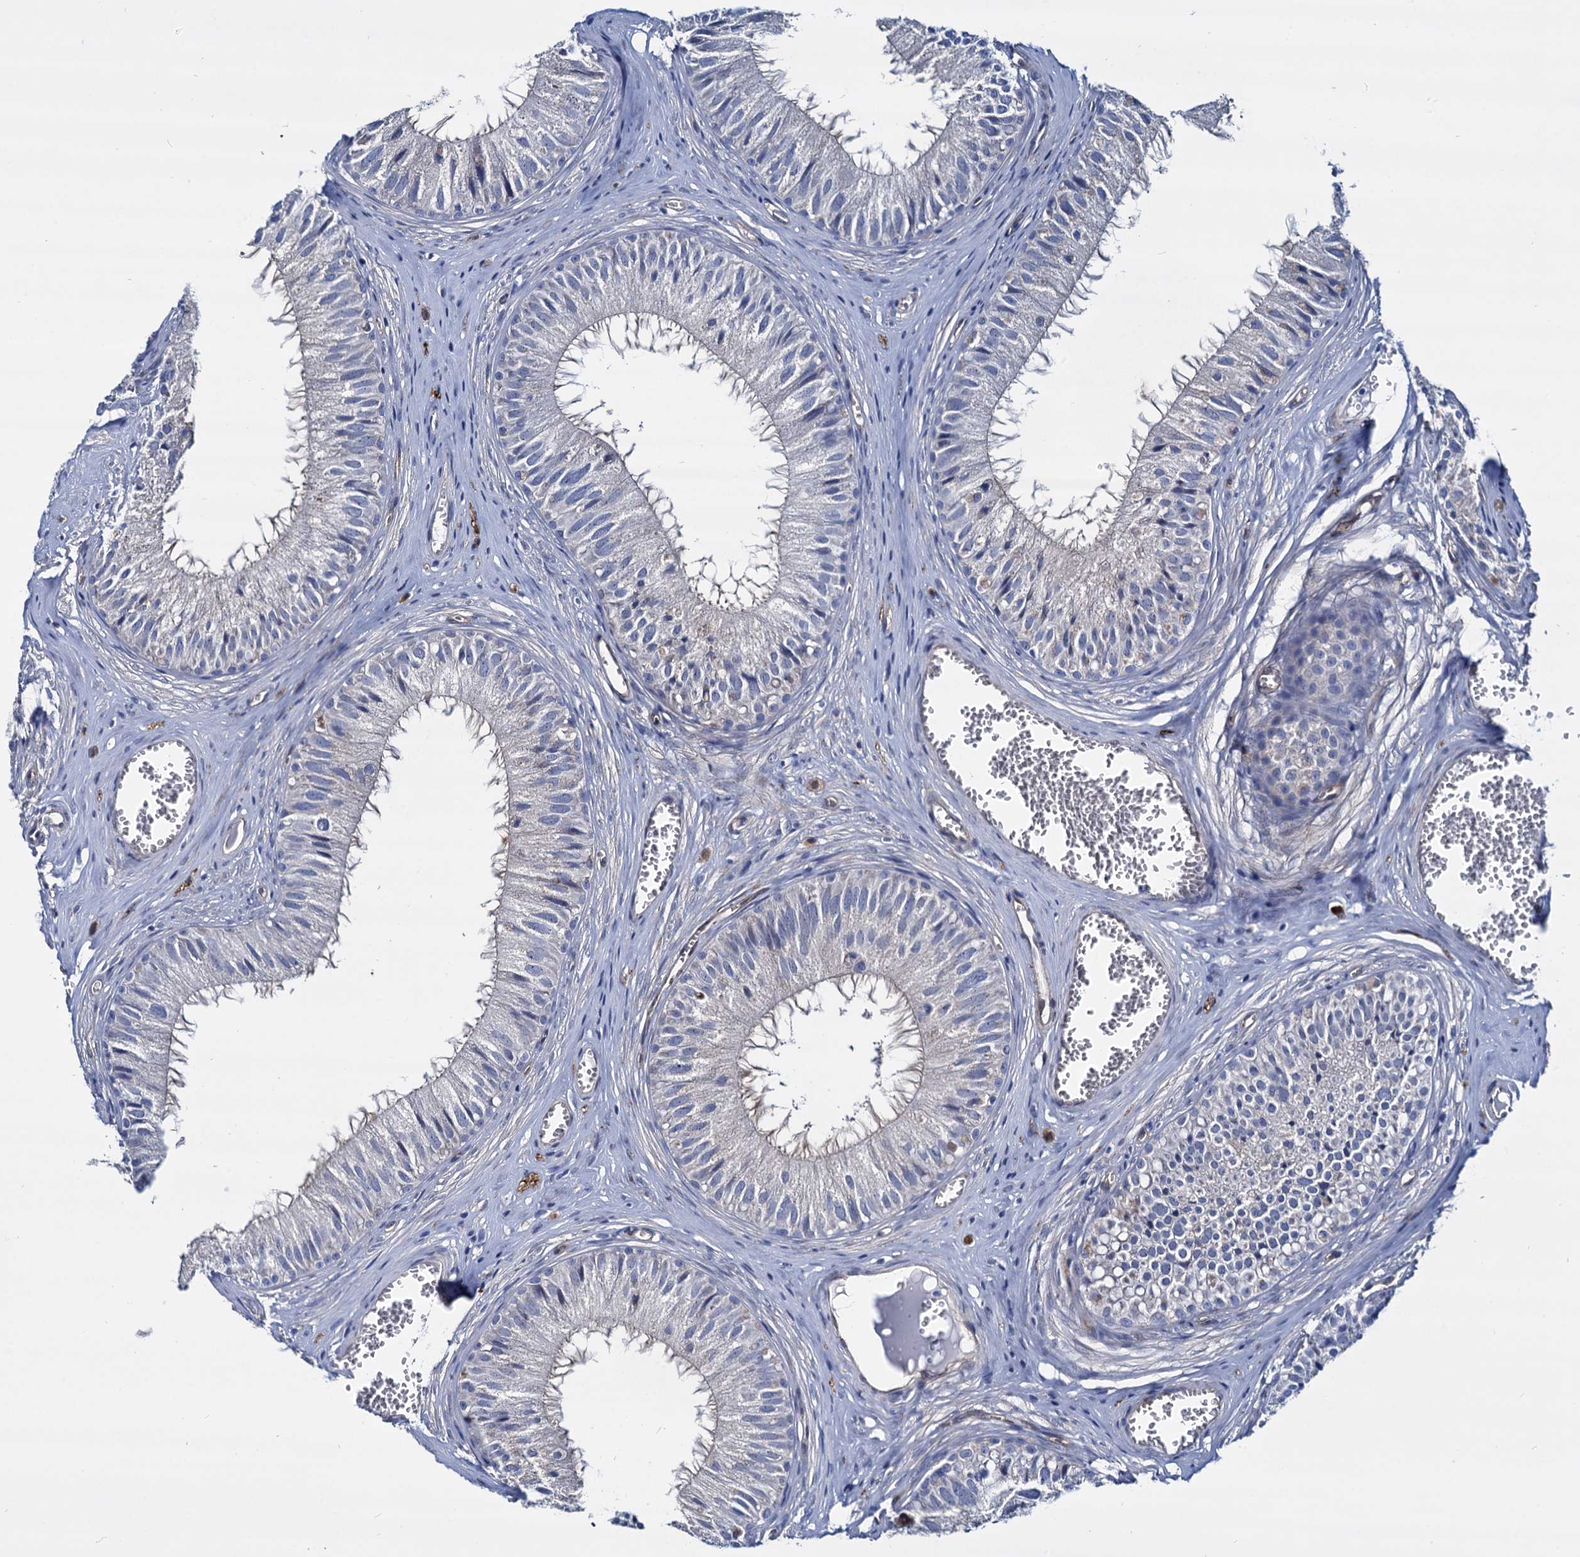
{"staining": {"intensity": "negative", "quantity": "none", "location": "none"}, "tissue": "epididymis", "cell_type": "Glandular cells", "image_type": "normal", "snomed": [{"axis": "morphology", "description": "Normal tissue, NOS"}, {"axis": "topography", "description": "Epididymis"}], "caption": "Immunohistochemistry (IHC) of unremarkable epididymis exhibits no staining in glandular cells. The staining is performed using DAB brown chromogen with nuclei counter-stained in using hematoxylin.", "gene": "STXBP1", "patient": {"sex": "male", "age": 36}}